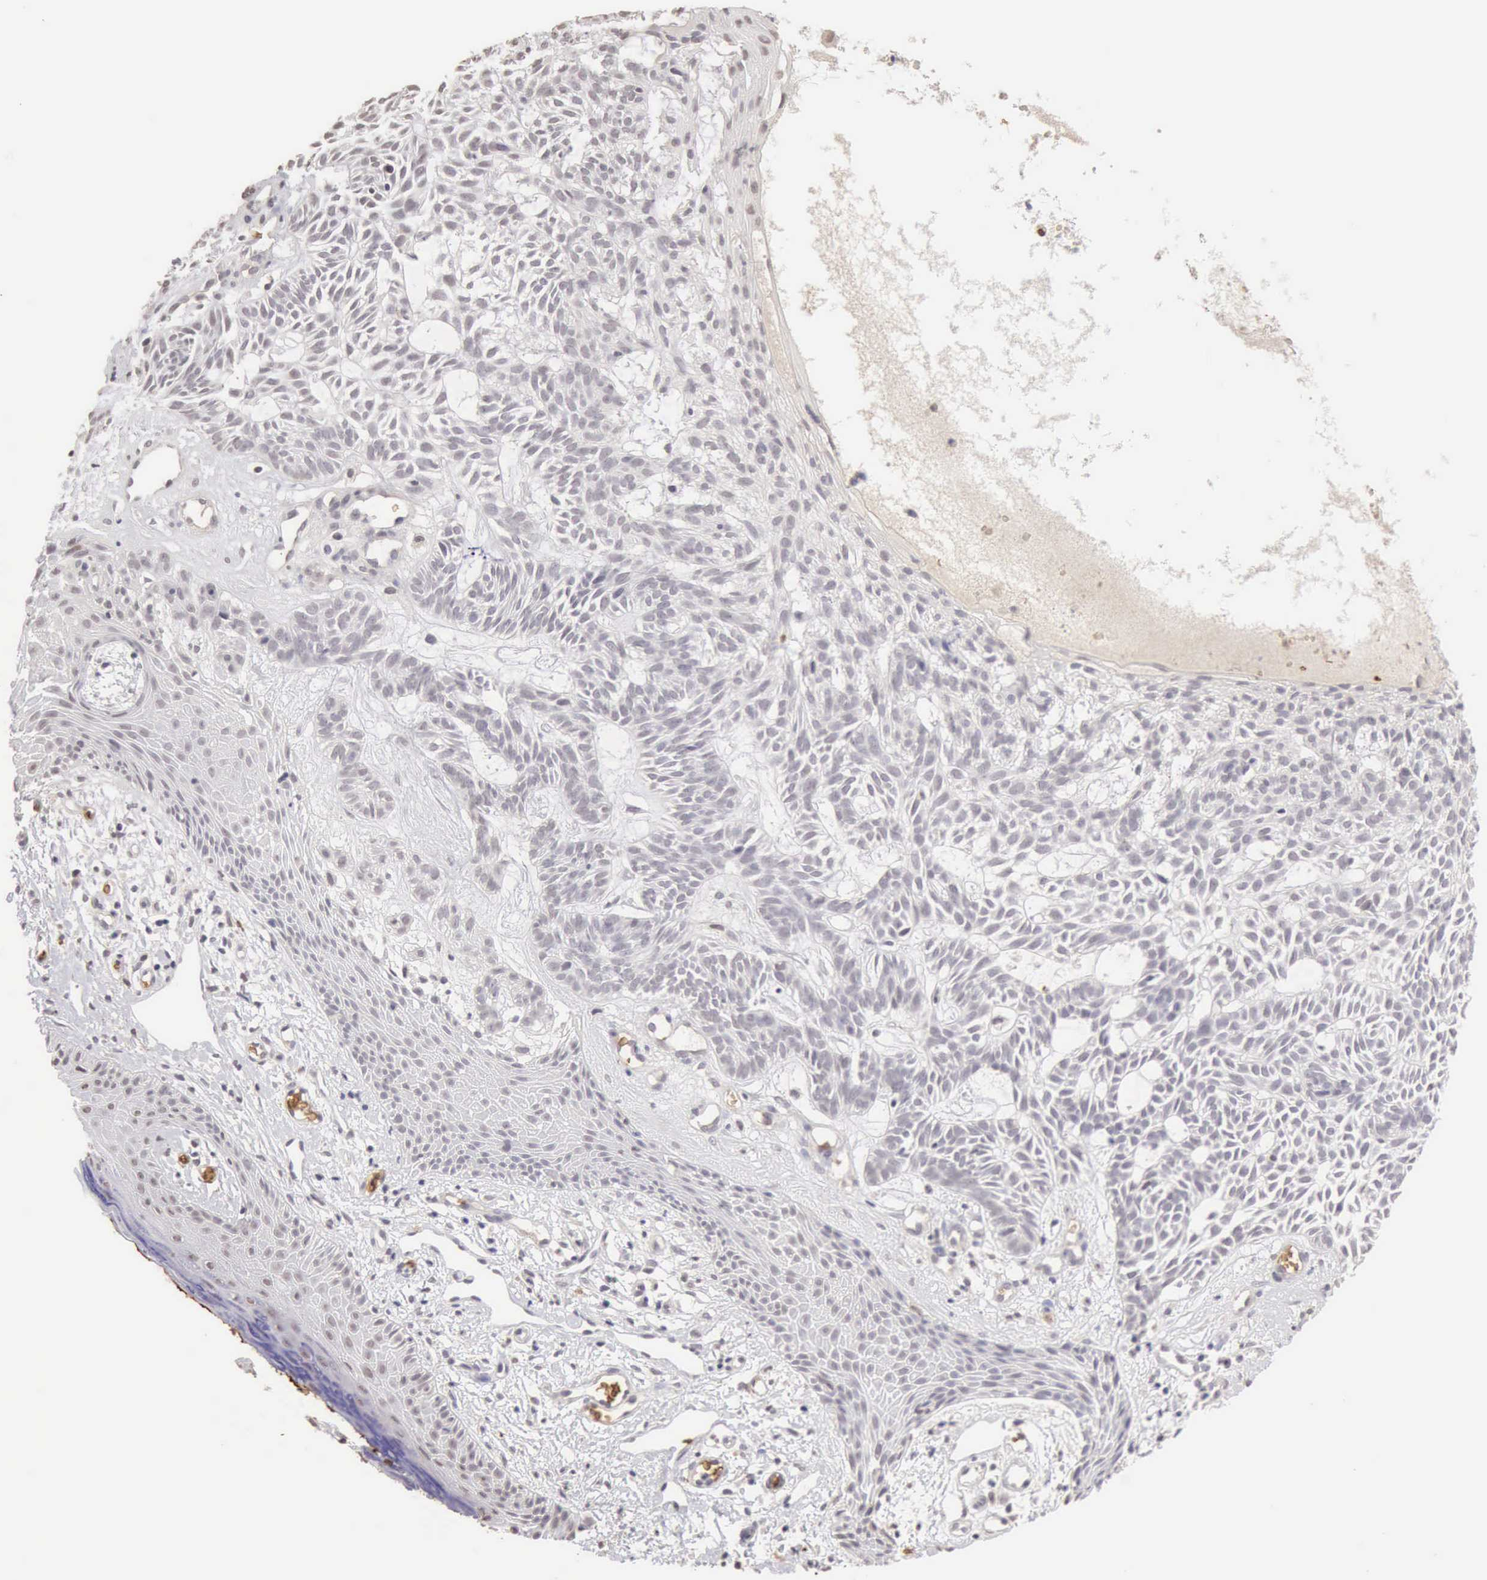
{"staining": {"intensity": "negative", "quantity": "none", "location": "none"}, "tissue": "skin cancer", "cell_type": "Tumor cells", "image_type": "cancer", "snomed": [{"axis": "morphology", "description": "Basal cell carcinoma"}, {"axis": "topography", "description": "Skin"}], "caption": "Tumor cells show no significant staining in skin cancer (basal cell carcinoma).", "gene": "CFI", "patient": {"sex": "male", "age": 75}}